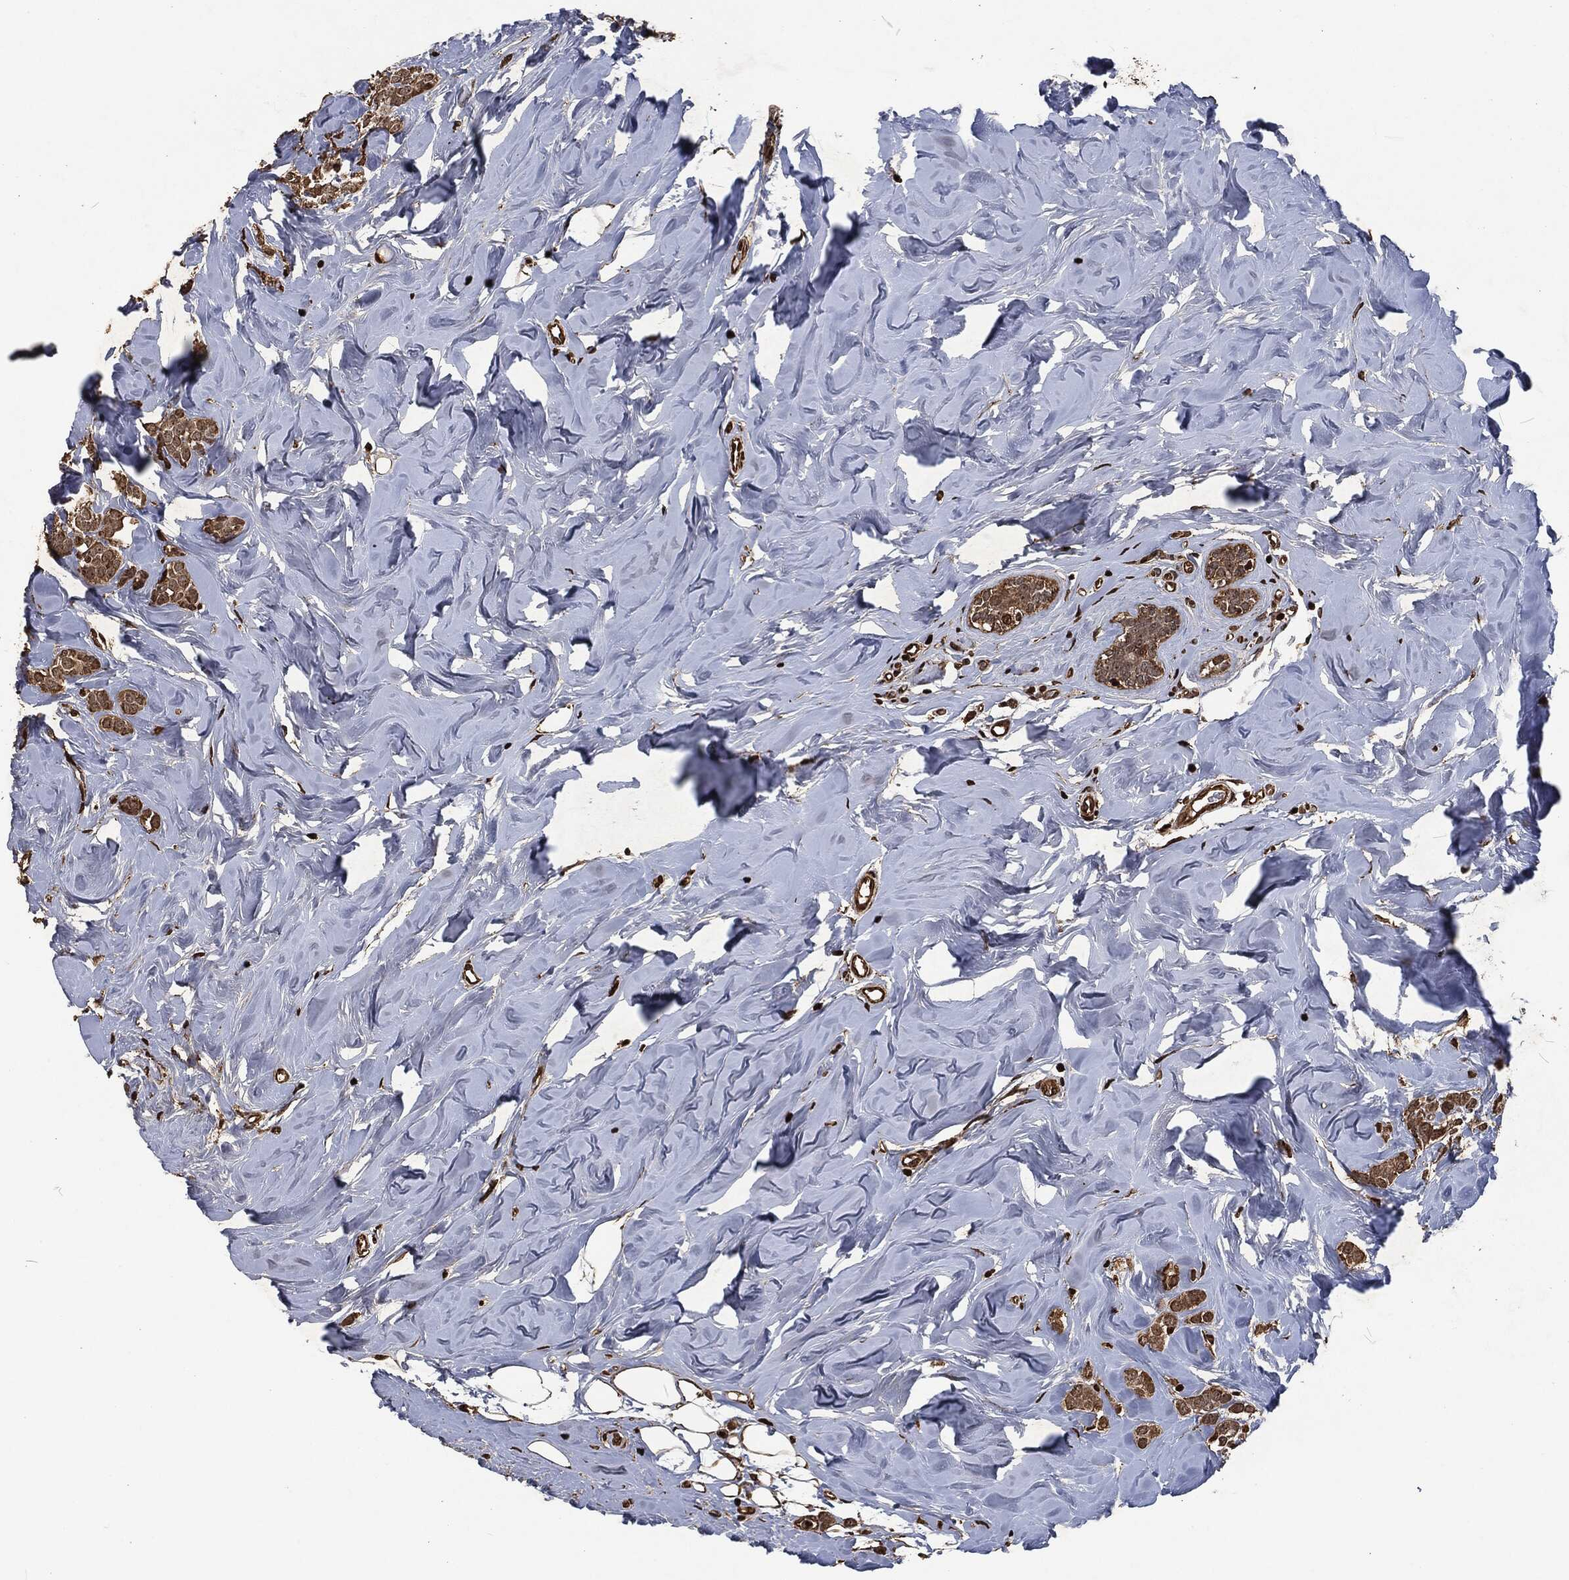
{"staining": {"intensity": "moderate", "quantity": "<25%", "location": "cytoplasmic/membranous"}, "tissue": "breast cancer", "cell_type": "Tumor cells", "image_type": "cancer", "snomed": [{"axis": "morphology", "description": "Lobular carcinoma"}, {"axis": "topography", "description": "Breast"}], "caption": "A high-resolution image shows IHC staining of breast cancer (lobular carcinoma), which reveals moderate cytoplasmic/membranous positivity in about <25% of tumor cells.", "gene": "SNAI1", "patient": {"sex": "female", "age": 49}}